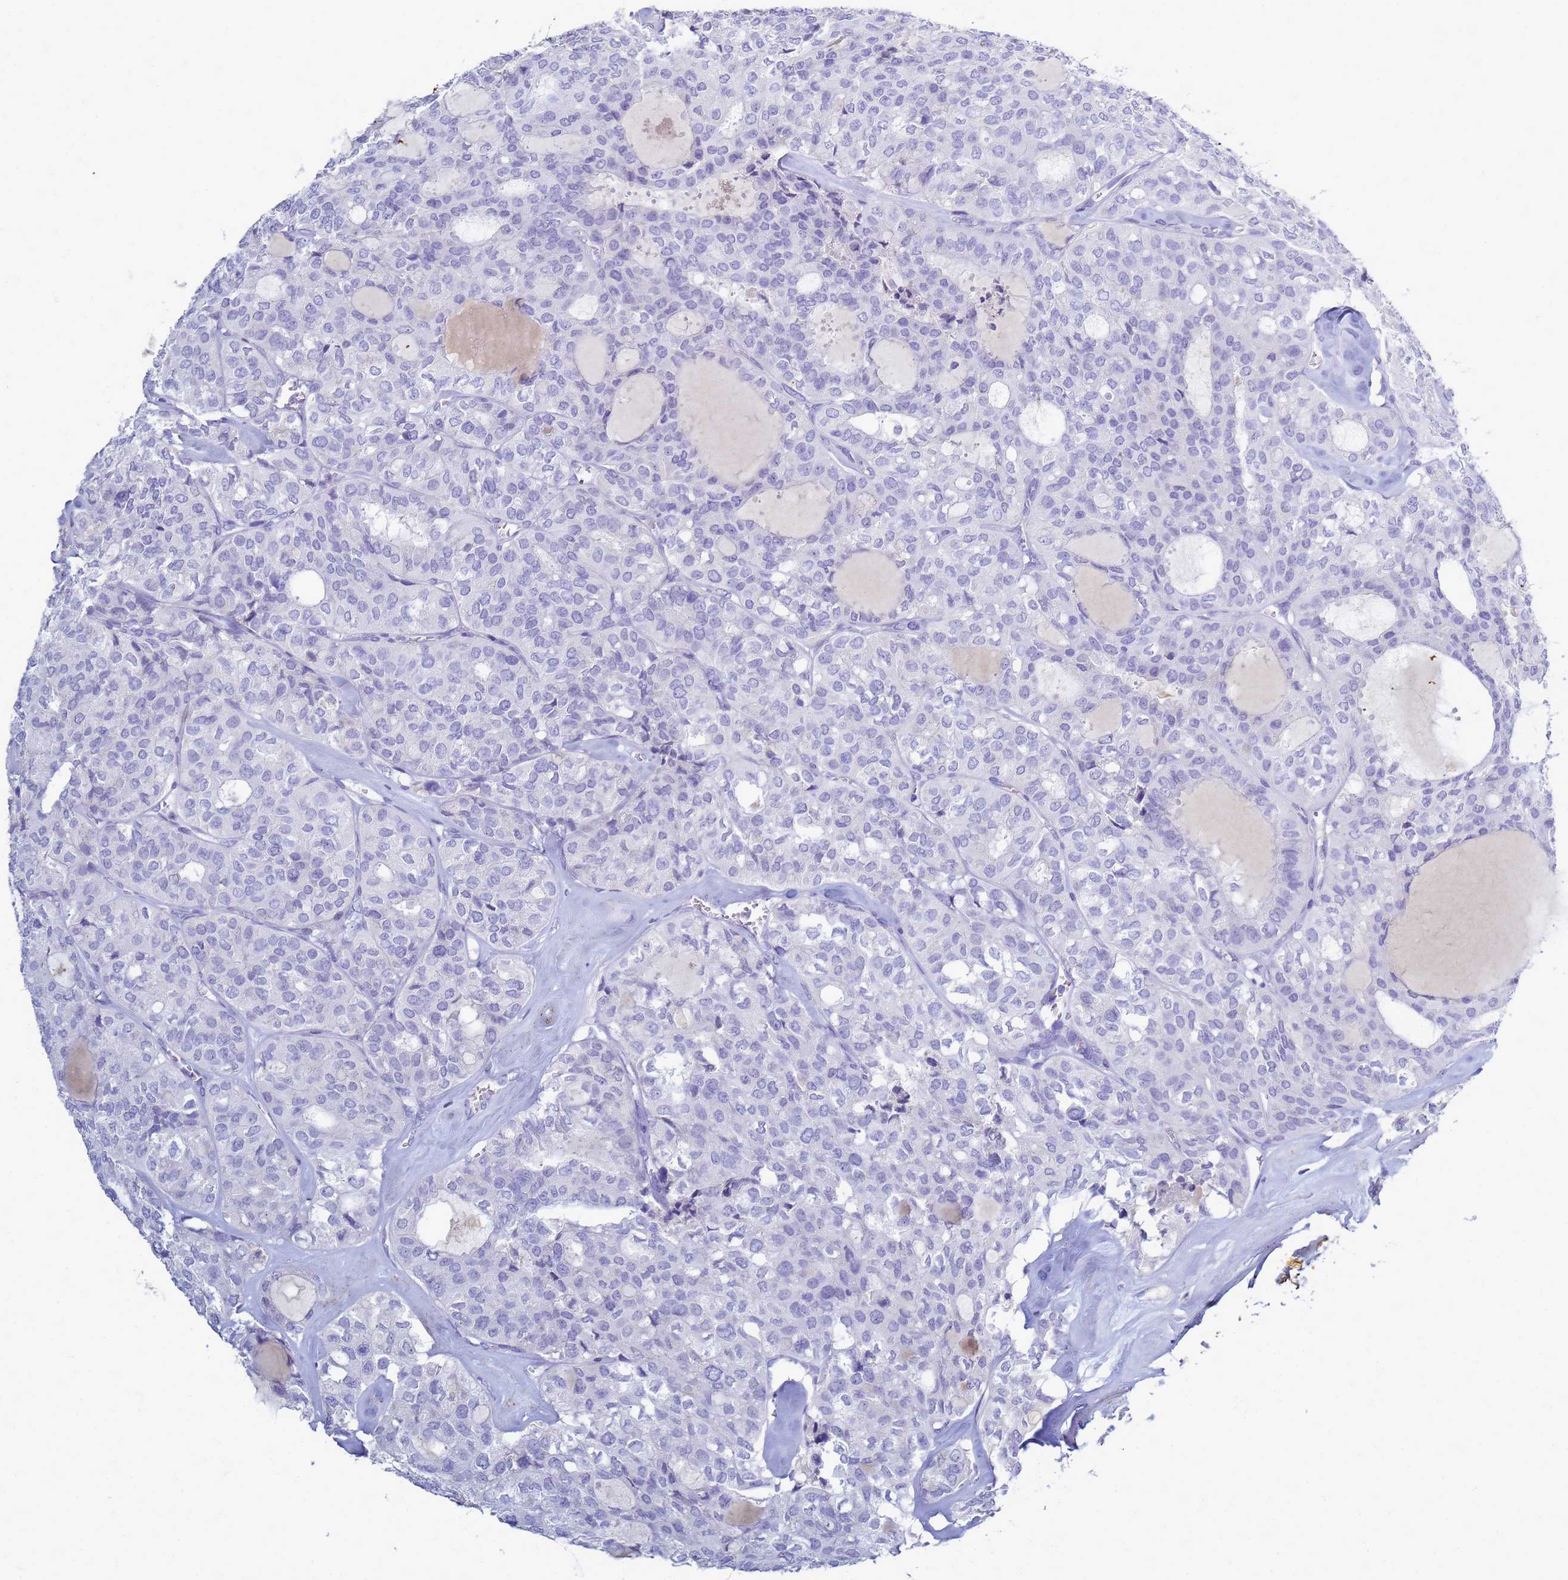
{"staining": {"intensity": "negative", "quantity": "none", "location": "none"}, "tissue": "thyroid cancer", "cell_type": "Tumor cells", "image_type": "cancer", "snomed": [{"axis": "morphology", "description": "Follicular adenoma carcinoma, NOS"}, {"axis": "topography", "description": "Thyroid gland"}], "caption": "Tumor cells show no significant protein expression in thyroid cancer (follicular adenoma carcinoma).", "gene": "B3GNT8", "patient": {"sex": "male", "age": 75}}